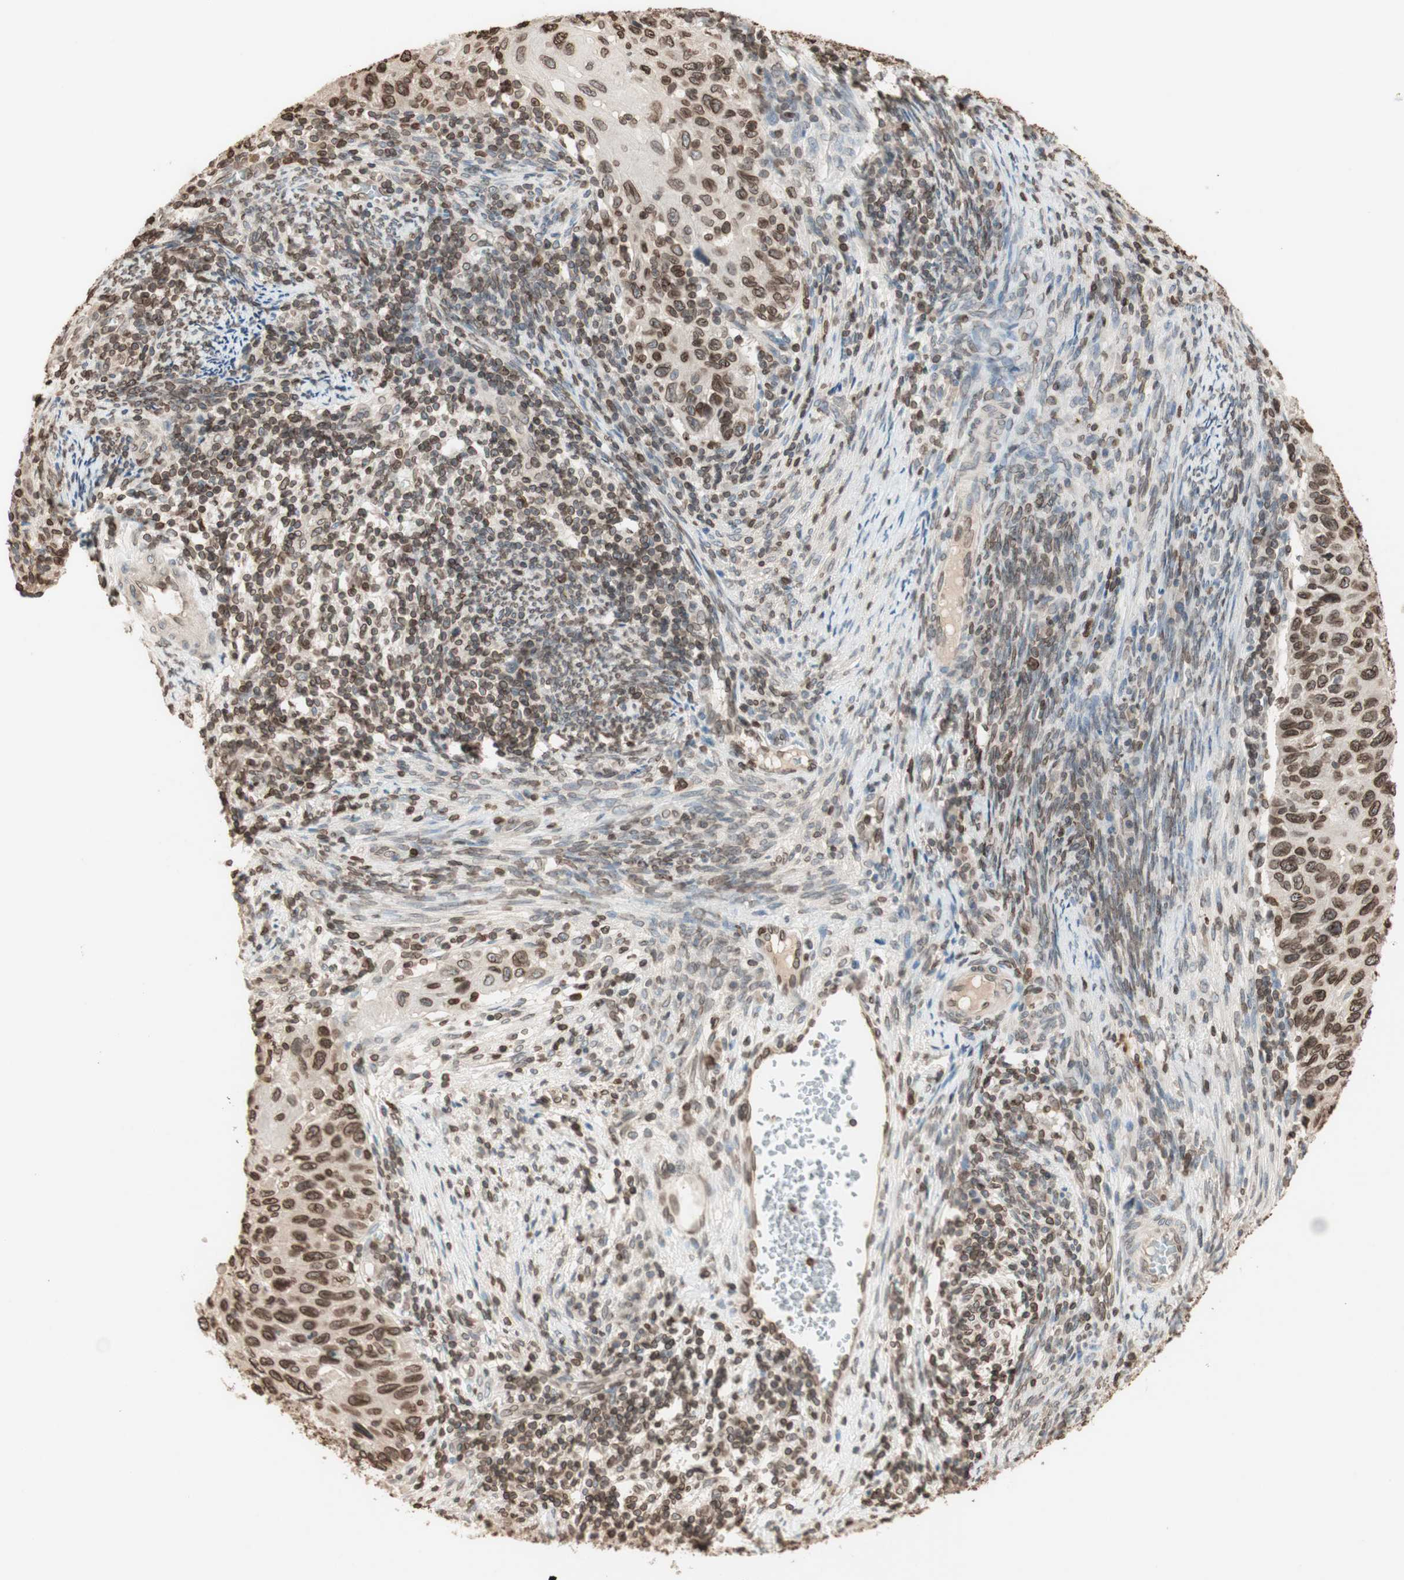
{"staining": {"intensity": "moderate", "quantity": ">75%", "location": "cytoplasmic/membranous,nuclear"}, "tissue": "cervical cancer", "cell_type": "Tumor cells", "image_type": "cancer", "snomed": [{"axis": "morphology", "description": "Squamous cell carcinoma, NOS"}, {"axis": "topography", "description": "Cervix"}], "caption": "Immunohistochemistry histopathology image of cervical squamous cell carcinoma stained for a protein (brown), which demonstrates medium levels of moderate cytoplasmic/membranous and nuclear expression in about >75% of tumor cells.", "gene": "TMPO", "patient": {"sex": "female", "age": 70}}